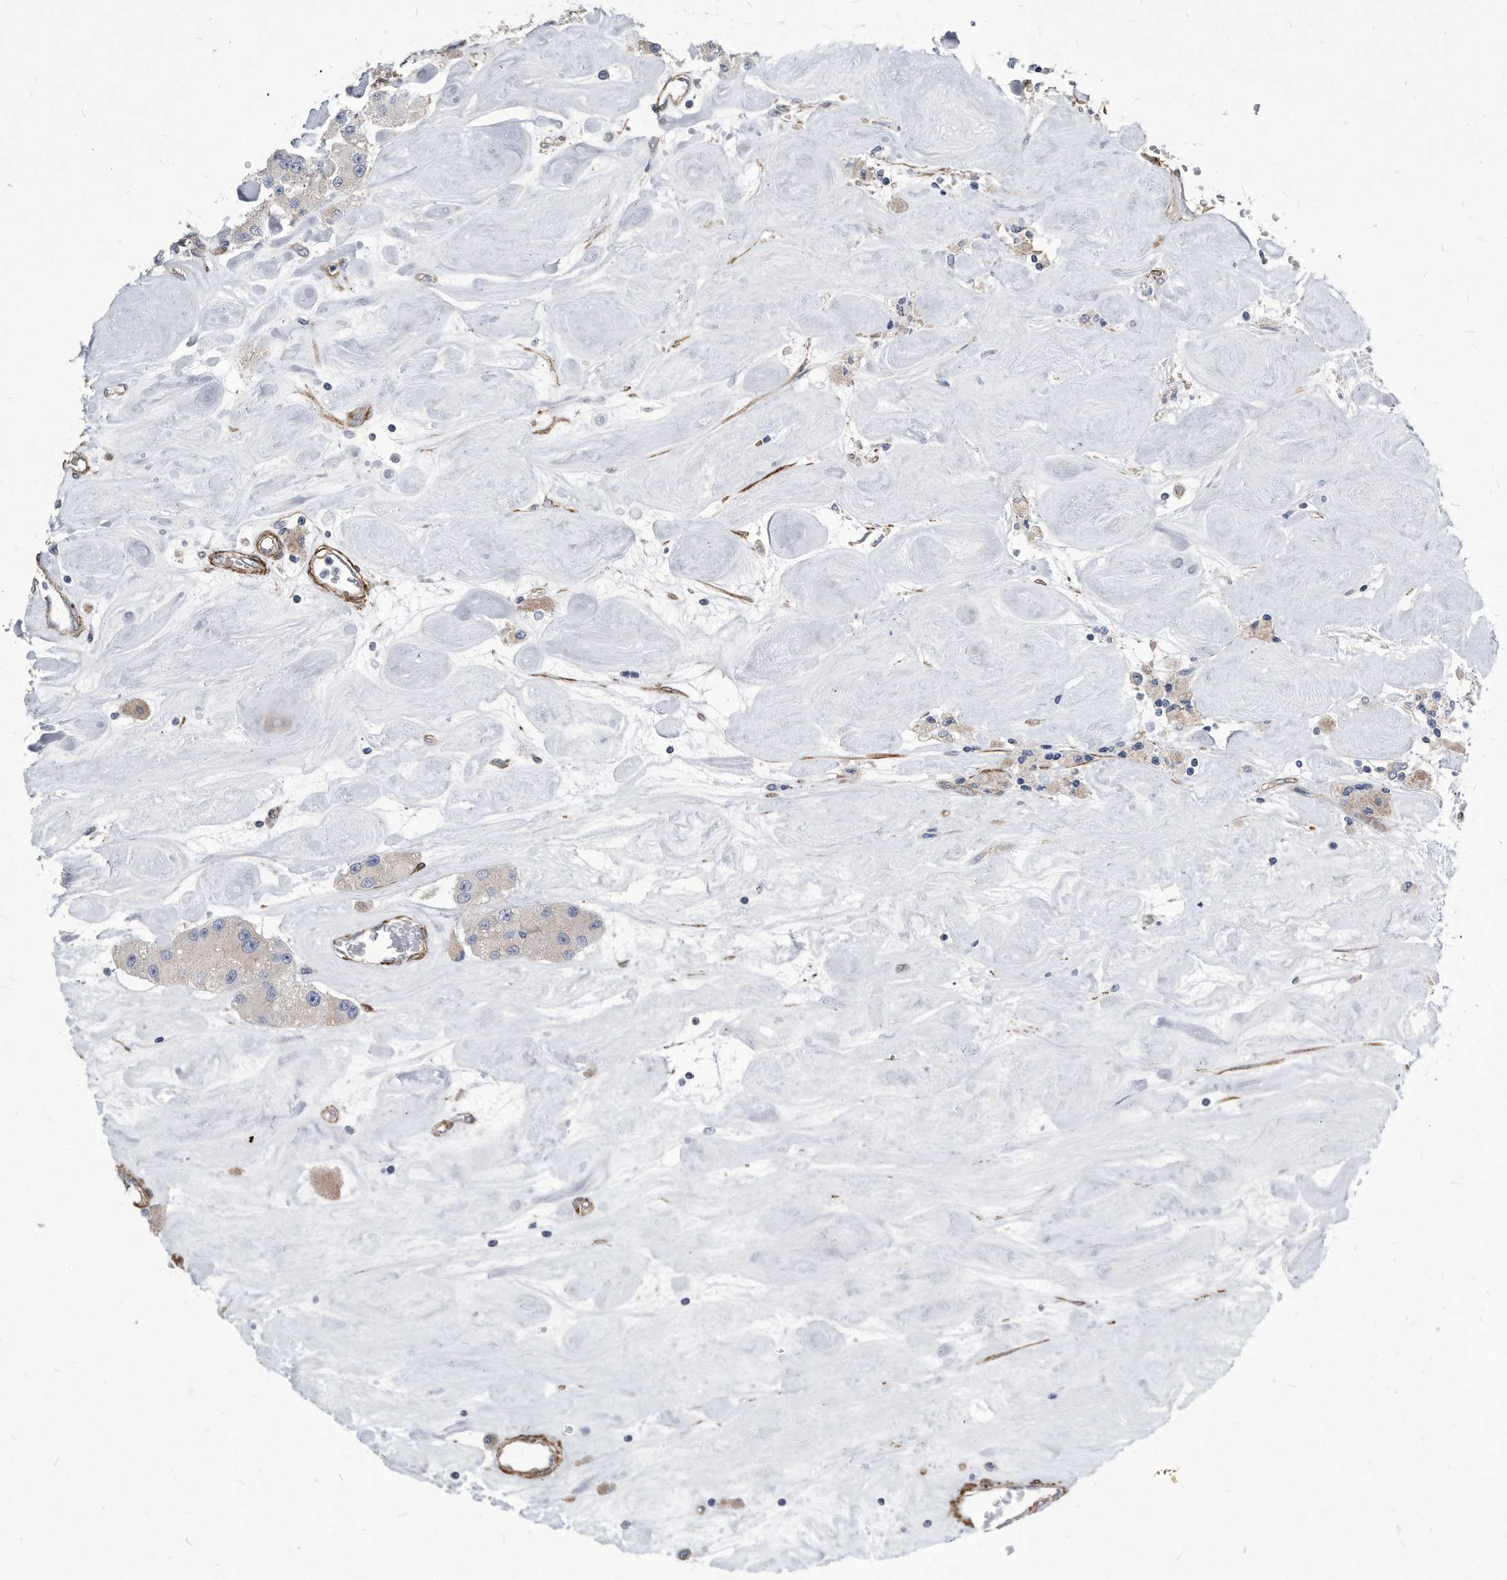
{"staining": {"intensity": "negative", "quantity": "none", "location": "none"}, "tissue": "carcinoid", "cell_type": "Tumor cells", "image_type": "cancer", "snomed": [{"axis": "morphology", "description": "Carcinoid, malignant, NOS"}, {"axis": "topography", "description": "Pancreas"}], "caption": "Human carcinoid stained for a protein using IHC shows no expression in tumor cells.", "gene": "EIF2B4", "patient": {"sex": "male", "age": 41}}